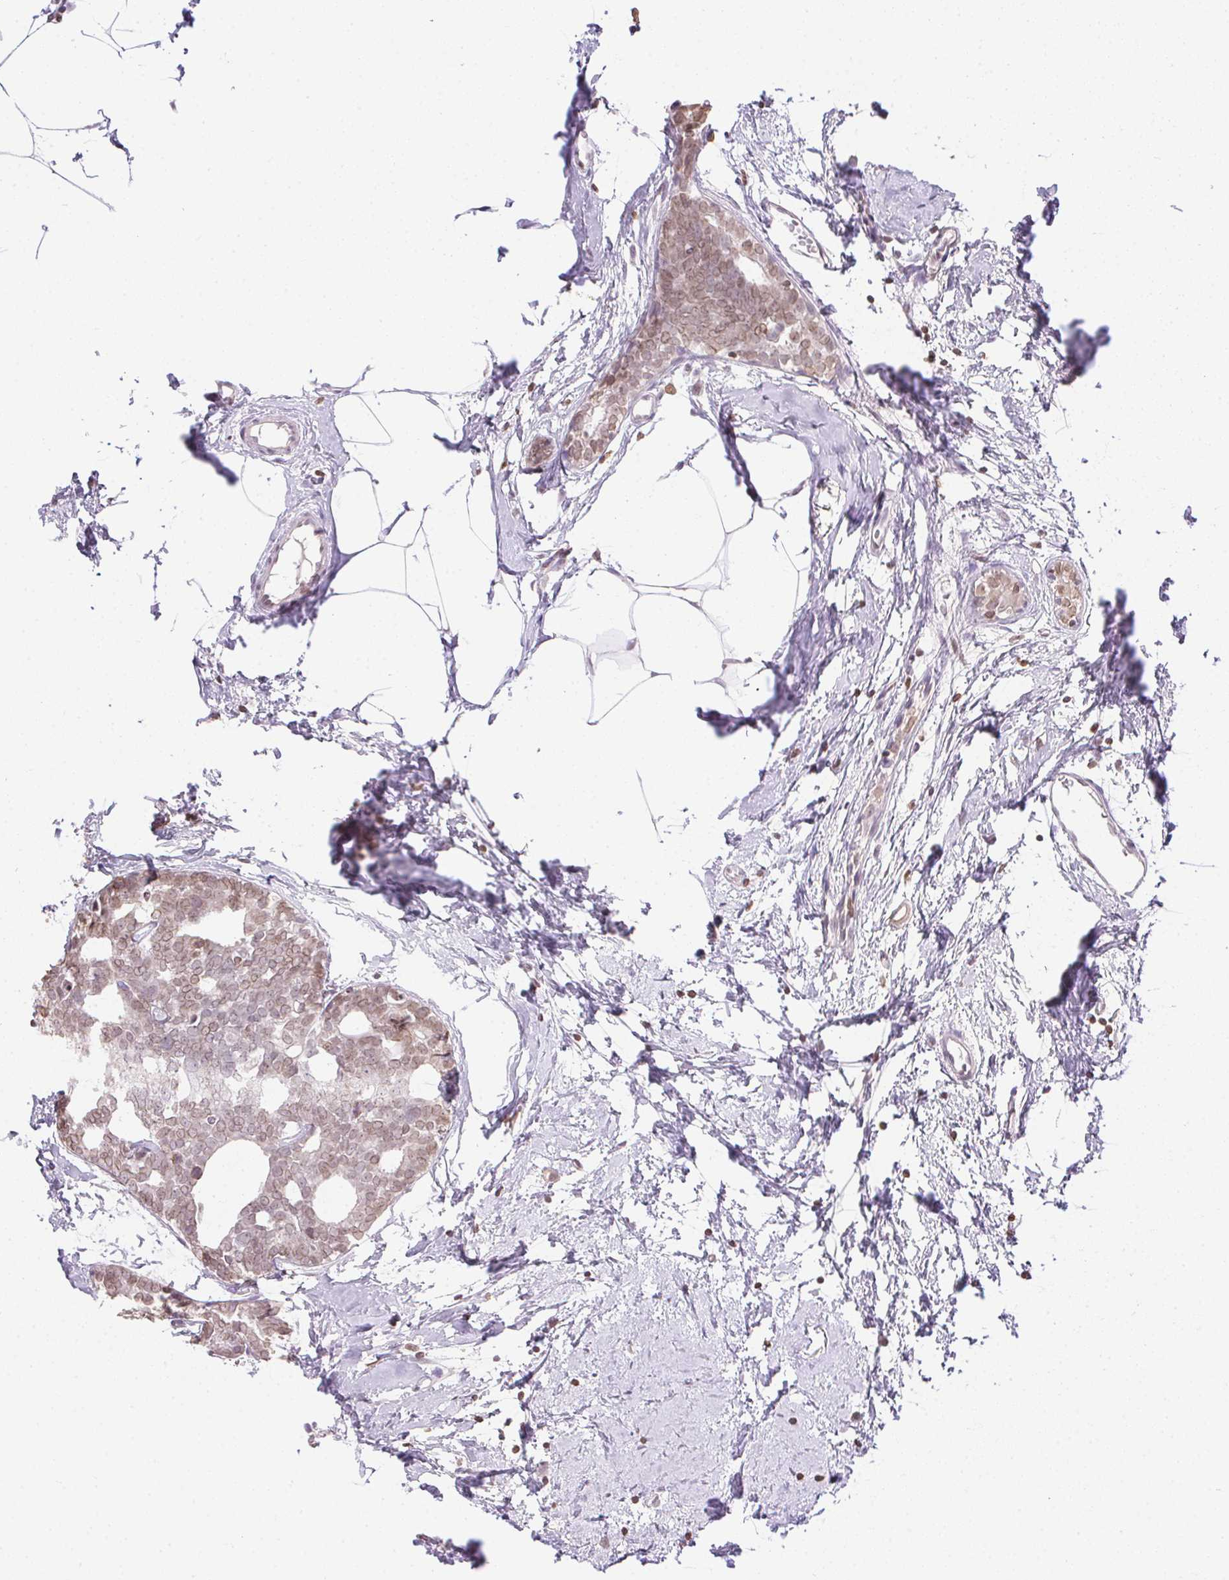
{"staining": {"intensity": "weak", "quantity": ">75%", "location": "cytoplasmic/membranous,nuclear"}, "tissue": "breast cancer", "cell_type": "Tumor cells", "image_type": "cancer", "snomed": [{"axis": "morphology", "description": "Duct carcinoma"}, {"axis": "topography", "description": "Breast"}], "caption": "The micrograph displays immunohistochemical staining of breast cancer (intraductal carcinoma). There is weak cytoplasmic/membranous and nuclear staining is present in approximately >75% of tumor cells.", "gene": "PRL", "patient": {"sex": "female", "age": 40}}